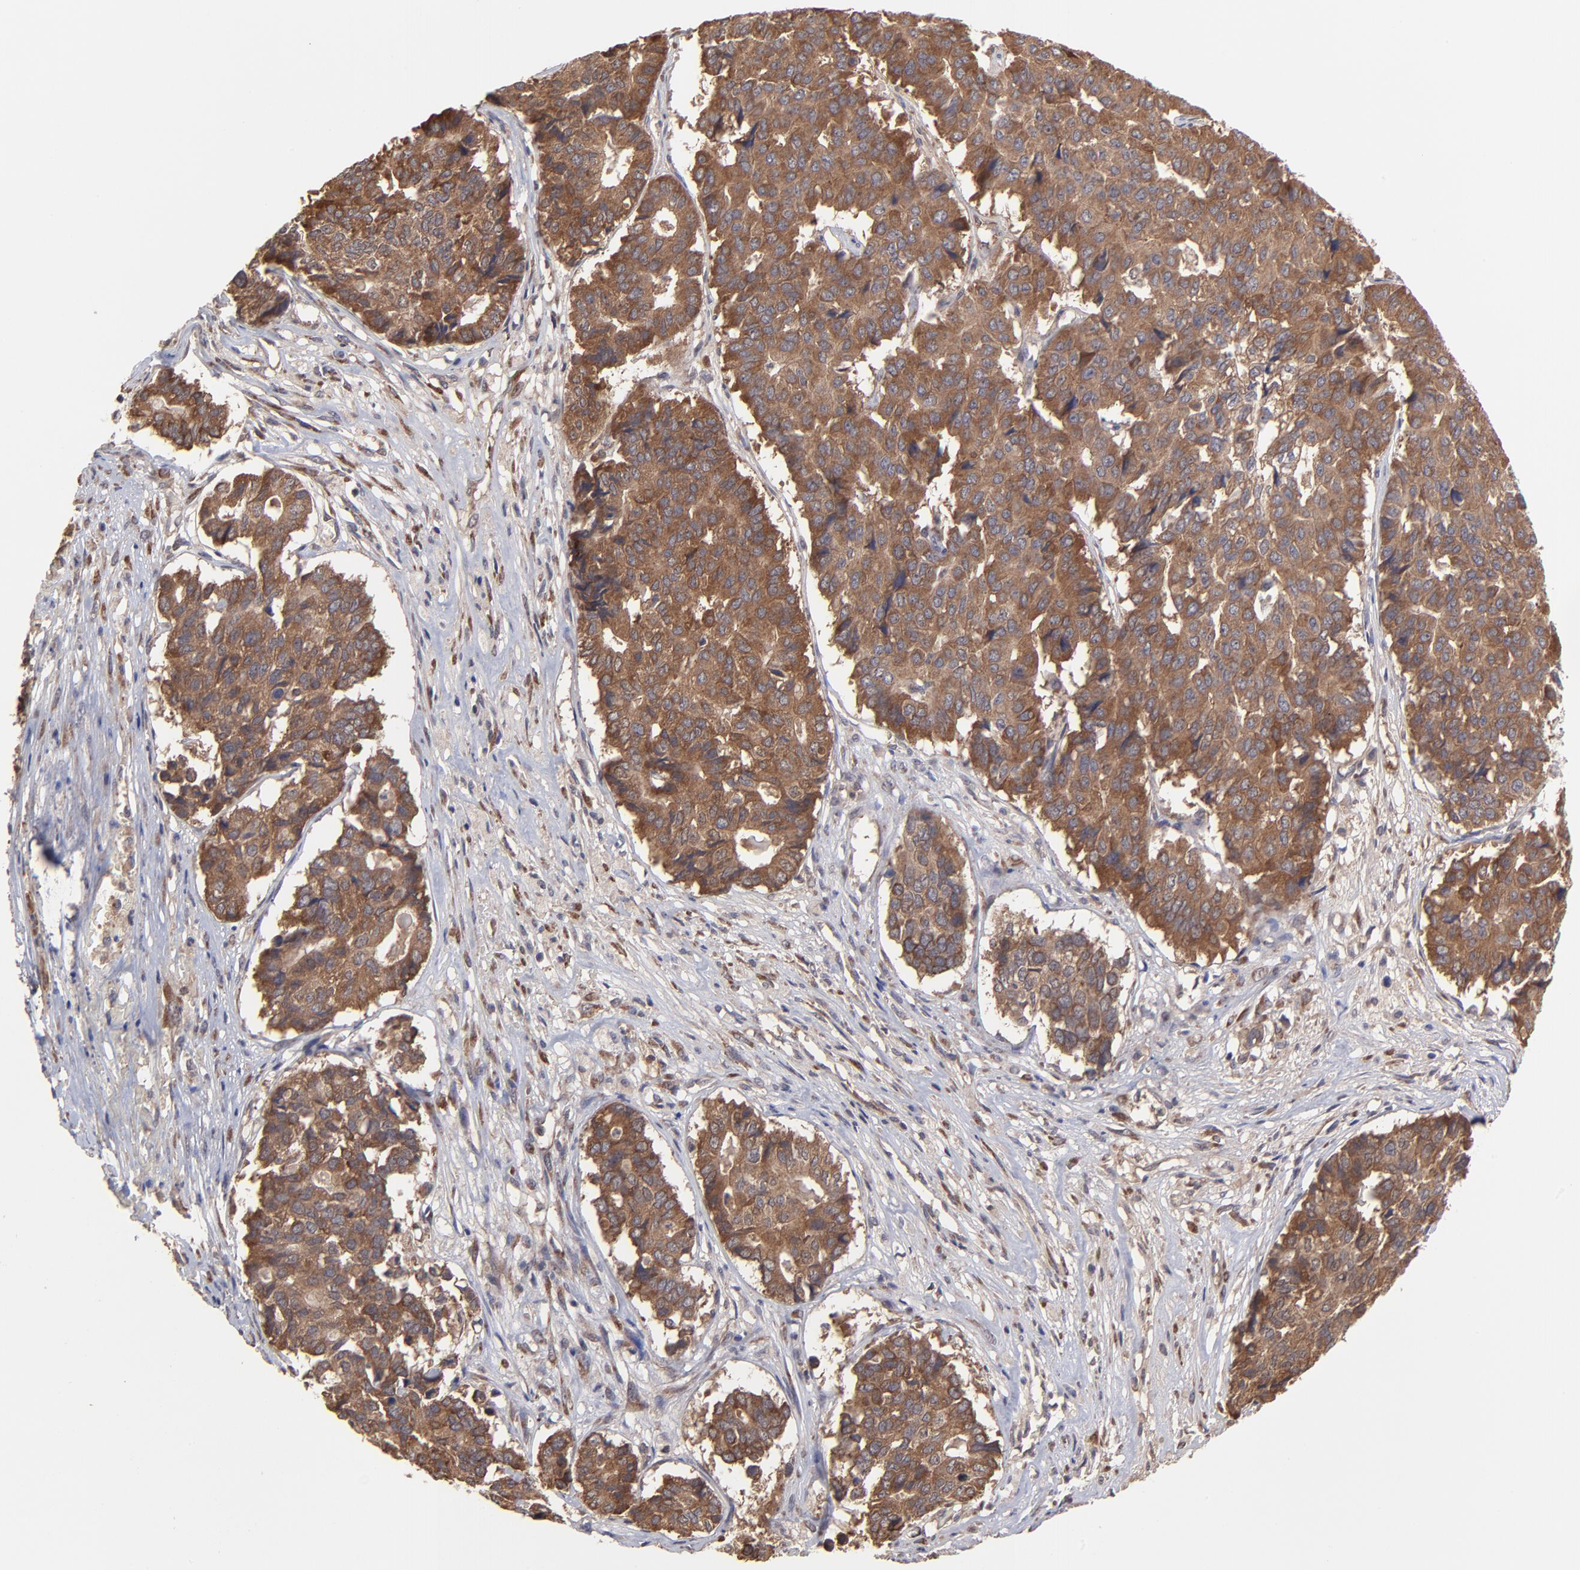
{"staining": {"intensity": "strong", "quantity": ">75%", "location": "cytoplasmic/membranous"}, "tissue": "pancreatic cancer", "cell_type": "Tumor cells", "image_type": "cancer", "snomed": [{"axis": "morphology", "description": "Adenocarcinoma, NOS"}, {"axis": "topography", "description": "Pancreas"}], "caption": "A brown stain labels strong cytoplasmic/membranous staining of a protein in pancreatic cancer (adenocarcinoma) tumor cells.", "gene": "CHL1", "patient": {"sex": "male", "age": 50}}